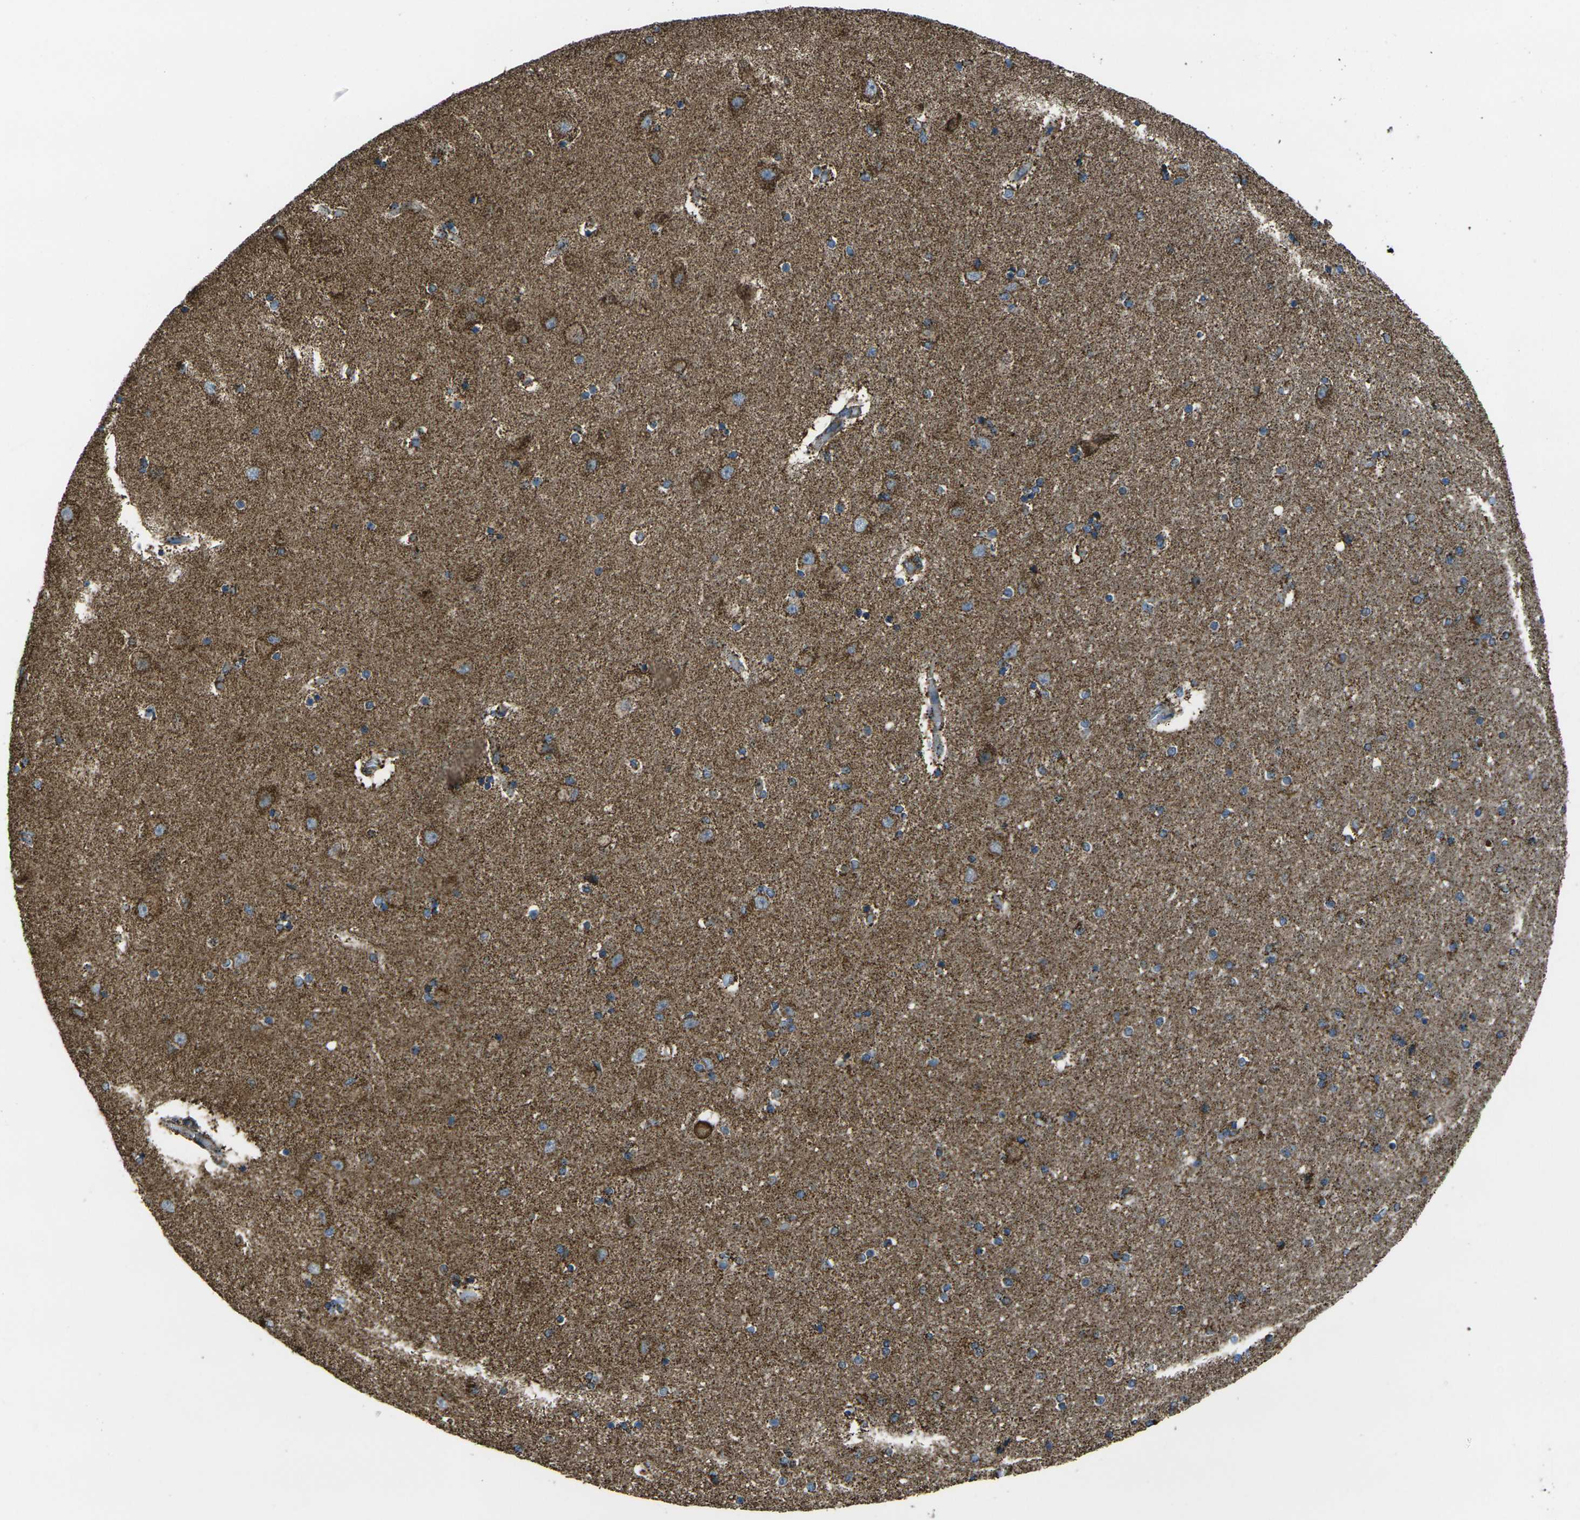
{"staining": {"intensity": "moderate", "quantity": ">75%", "location": "cytoplasmic/membranous"}, "tissue": "hippocampus", "cell_type": "Glial cells", "image_type": "normal", "snomed": [{"axis": "morphology", "description": "Normal tissue, NOS"}, {"axis": "topography", "description": "Hippocampus"}], "caption": "Hippocampus stained for a protein (brown) displays moderate cytoplasmic/membranous positive positivity in approximately >75% of glial cells.", "gene": "KLHL5", "patient": {"sex": "female", "age": 54}}